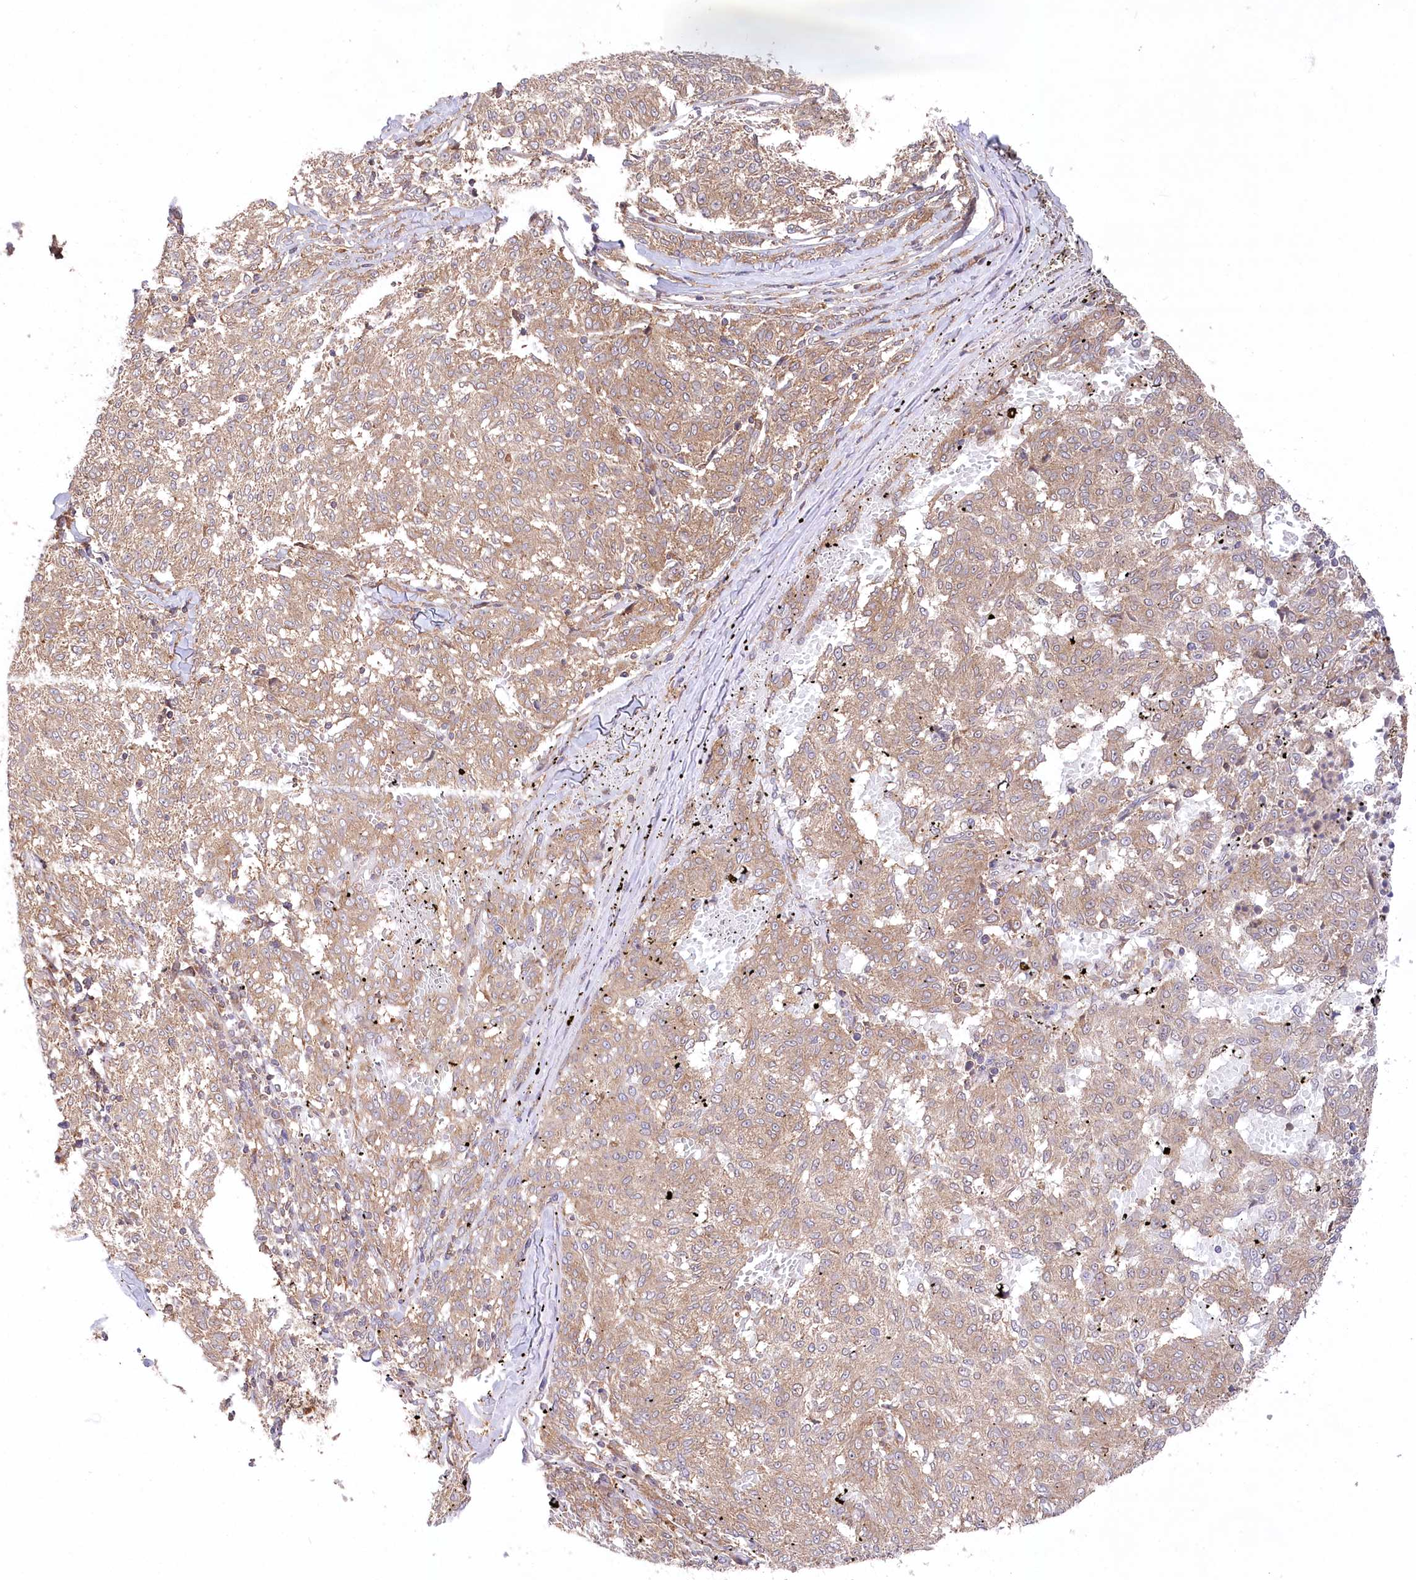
{"staining": {"intensity": "weak", "quantity": ">75%", "location": "cytoplasmic/membranous"}, "tissue": "melanoma", "cell_type": "Tumor cells", "image_type": "cancer", "snomed": [{"axis": "morphology", "description": "Malignant melanoma, NOS"}, {"axis": "topography", "description": "Skin"}], "caption": "Protein staining by immunohistochemistry exhibits weak cytoplasmic/membranous staining in about >75% of tumor cells in melanoma.", "gene": "PPP1R21", "patient": {"sex": "female", "age": 72}}